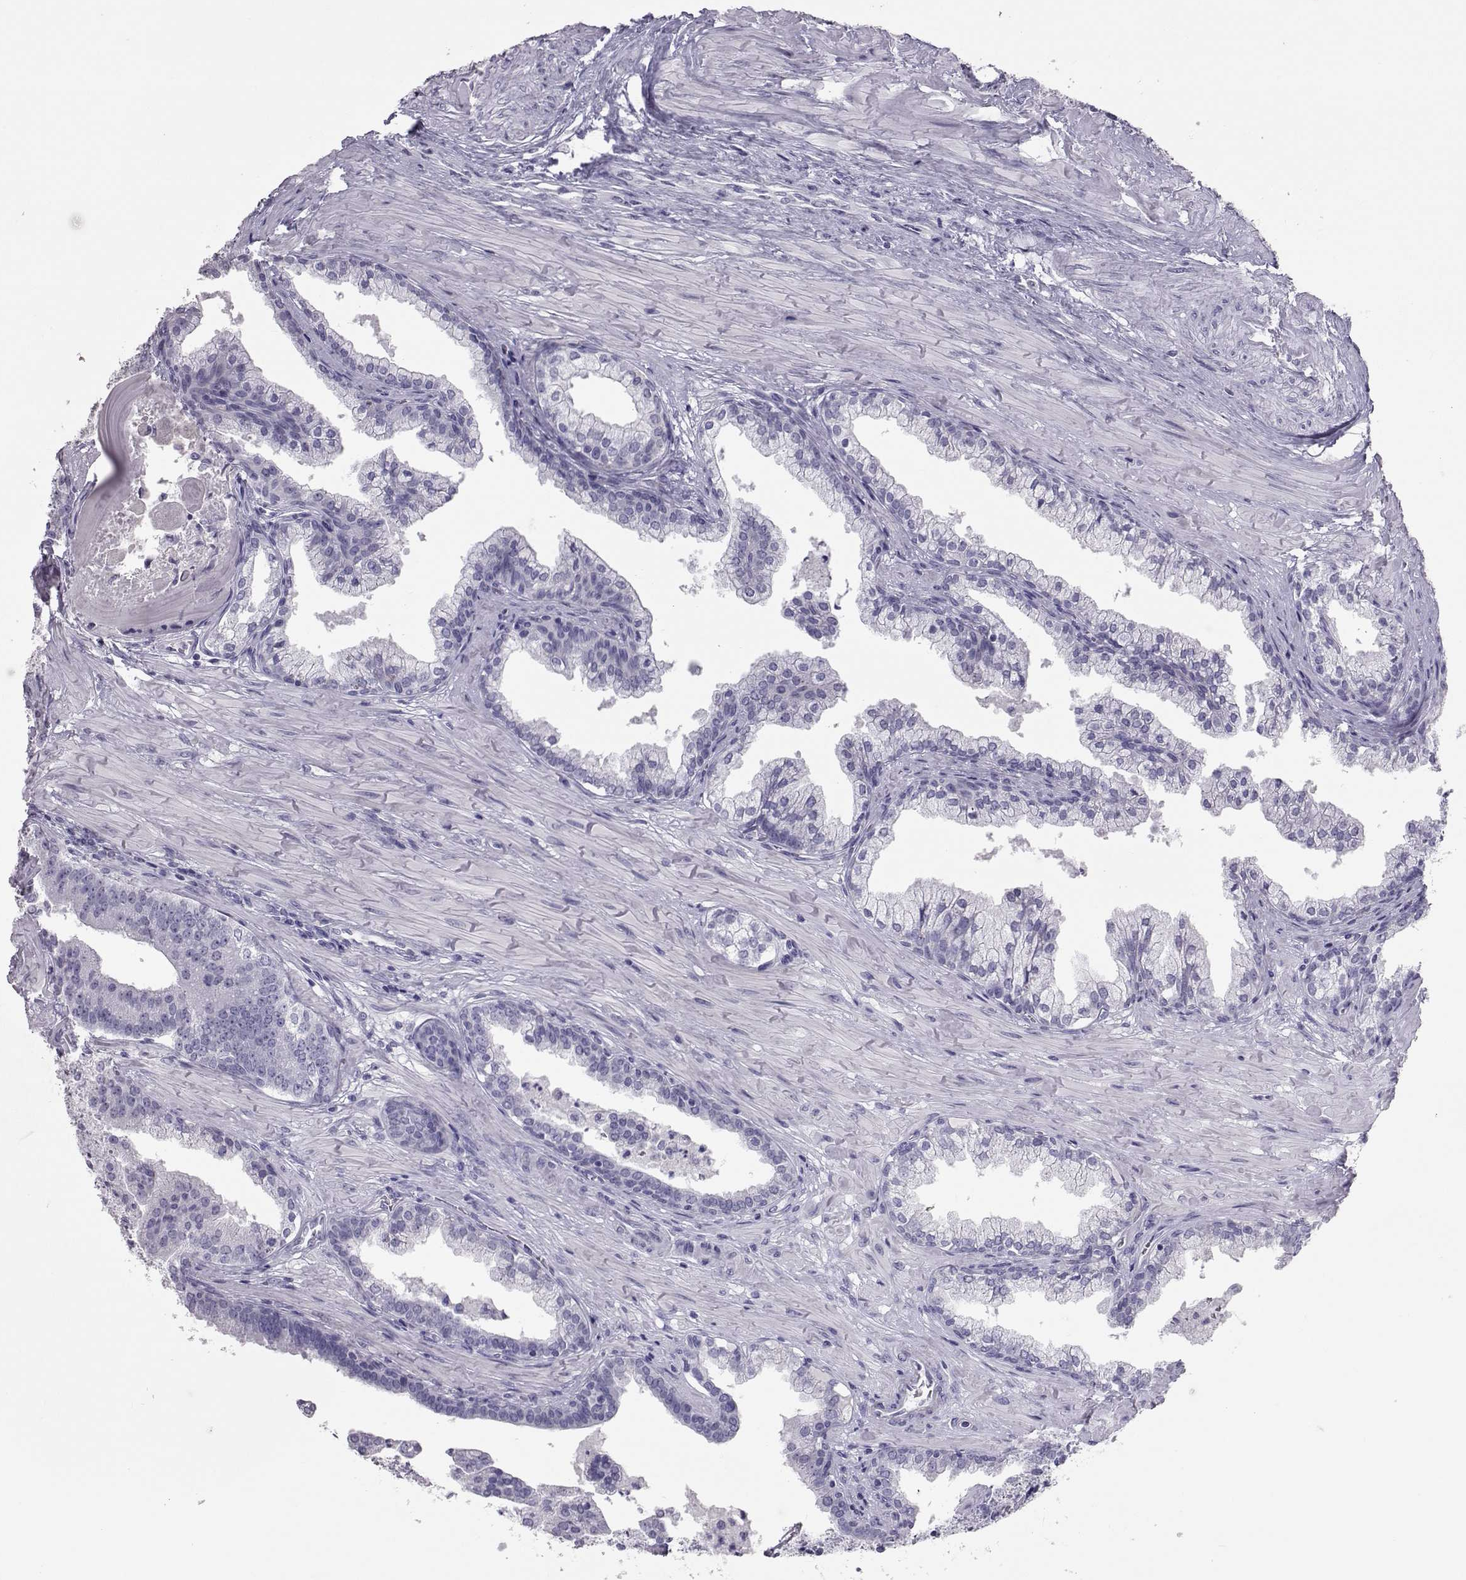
{"staining": {"intensity": "negative", "quantity": "none", "location": "none"}, "tissue": "prostate cancer", "cell_type": "Tumor cells", "image_type": "cancer", "snomed": [{"axis": "morphology", "description": "Adenocarcinoma, NOS"}, {"axis": "topography", "description": "Prostate and seminal vesicle, NOS"}, {"axis": "topography", "description": "Prostate"}], "caption": "DAB (3,3'-diaminobenzidine) immunohistochemical staining of prostate adenocarcinoma reveals no significant expression in tumor cells. The staining was performed using DAB to visualize the protein expression in brown, while the nuclei were stained in blue with hematoxylin (Magnification: 20x).", "gene": "PMCH", "patient": {"sex": "male", "age": 44}}